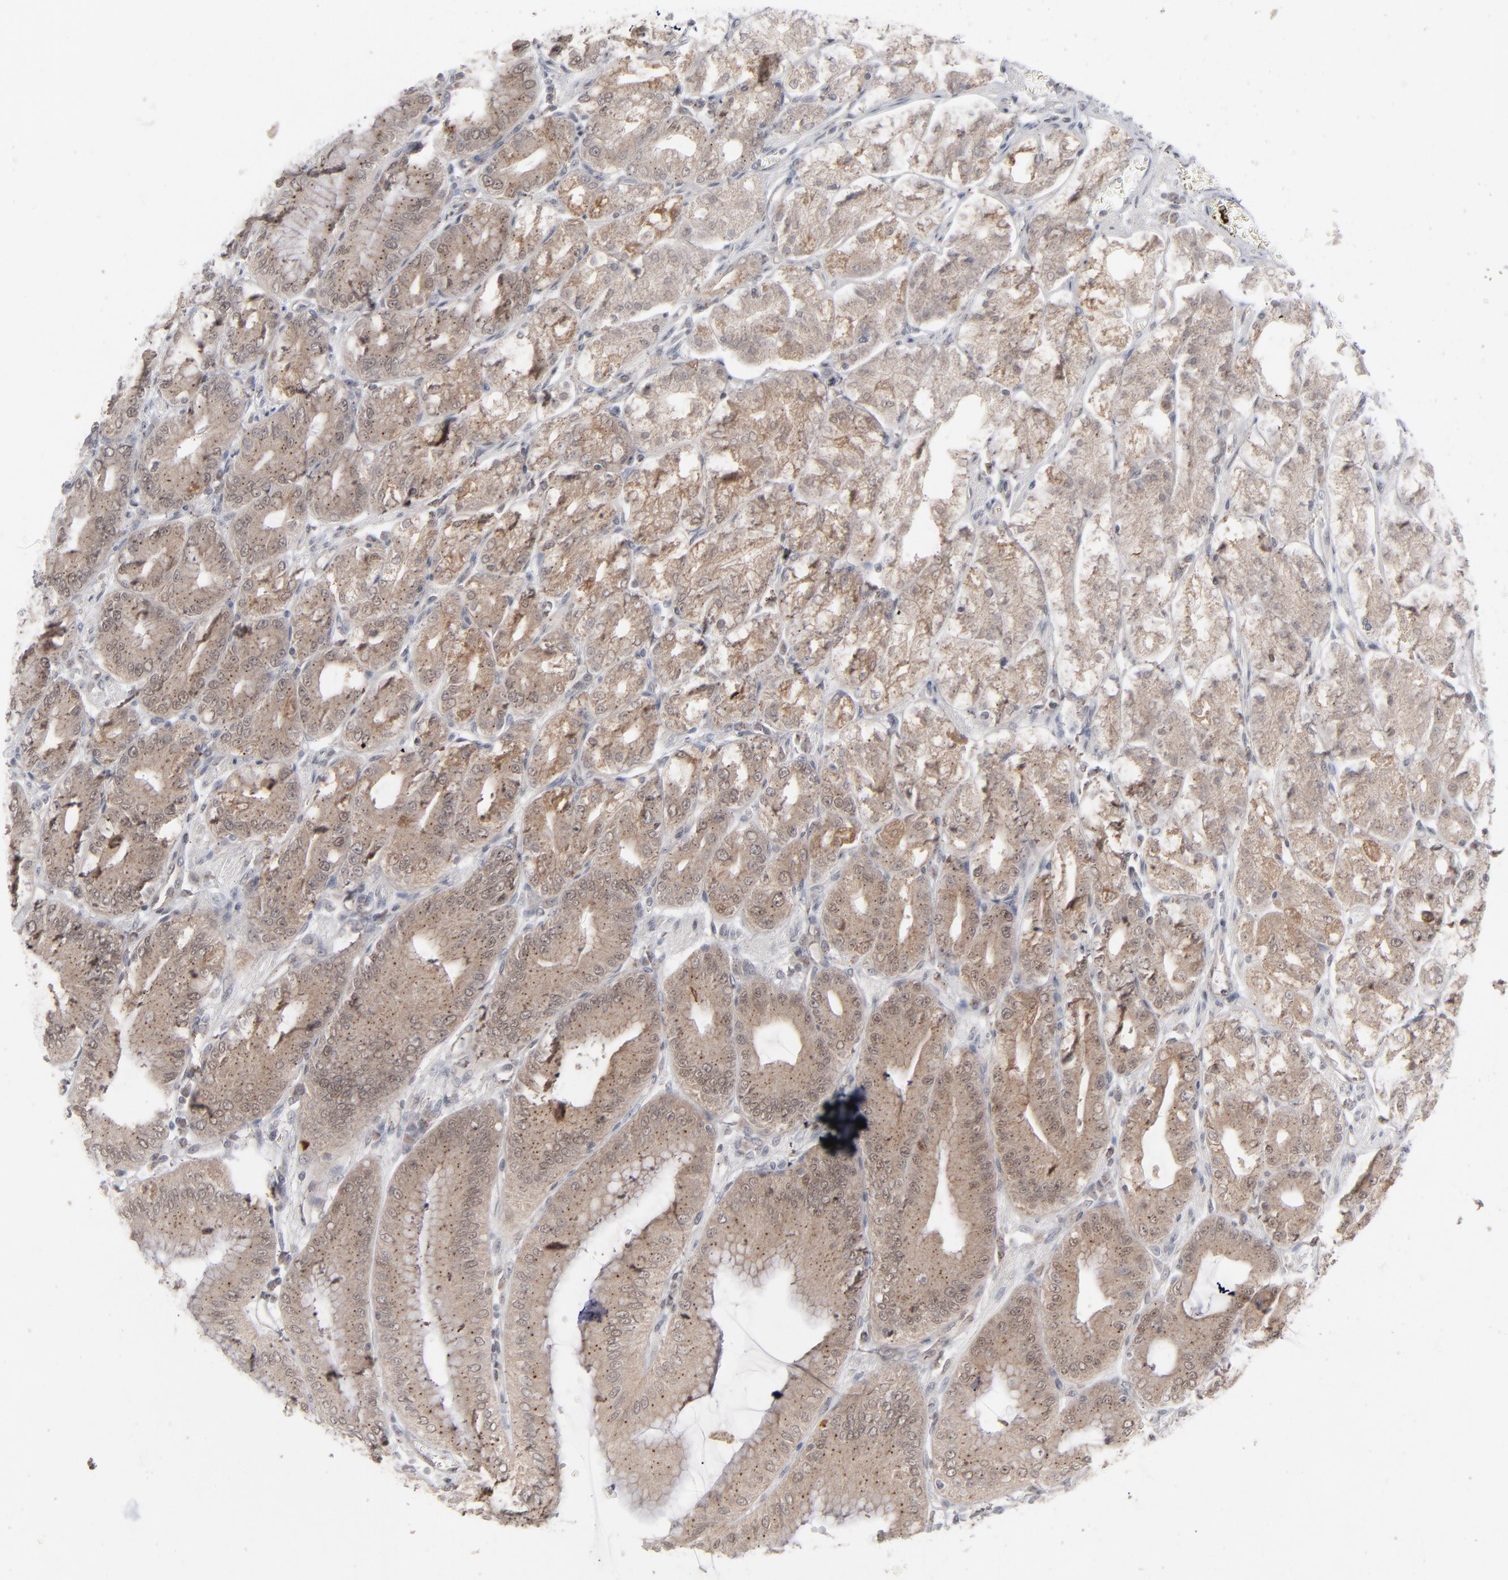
{"staining": {"intensity": "moderate", "quantity": ">75%", "location": "cytoplasmic/membranous"}, "tissue": "stomach", "cell_type": "Glandular cells", "image_type": "normal", "snomed": [{"axis": "morphology", "description": "Normal tissue, NOS"}, {"axis": "topography", "description": "Stomach, lower"}], "caption": "High-magnification brightfield microscopy of normal stomach stained with DAB (brown) and counterstained with hematoxylin (blue). glandular cells exhibit moderate cytoplasmic/membranous expression is identified in approximately>75% of cells. Immunohistochemistry (ihc) stains the protein of interest in brown and the nuclei are stained blue.", "gene": "POF1B", "patient": {"sex": "male", "age": 71}}